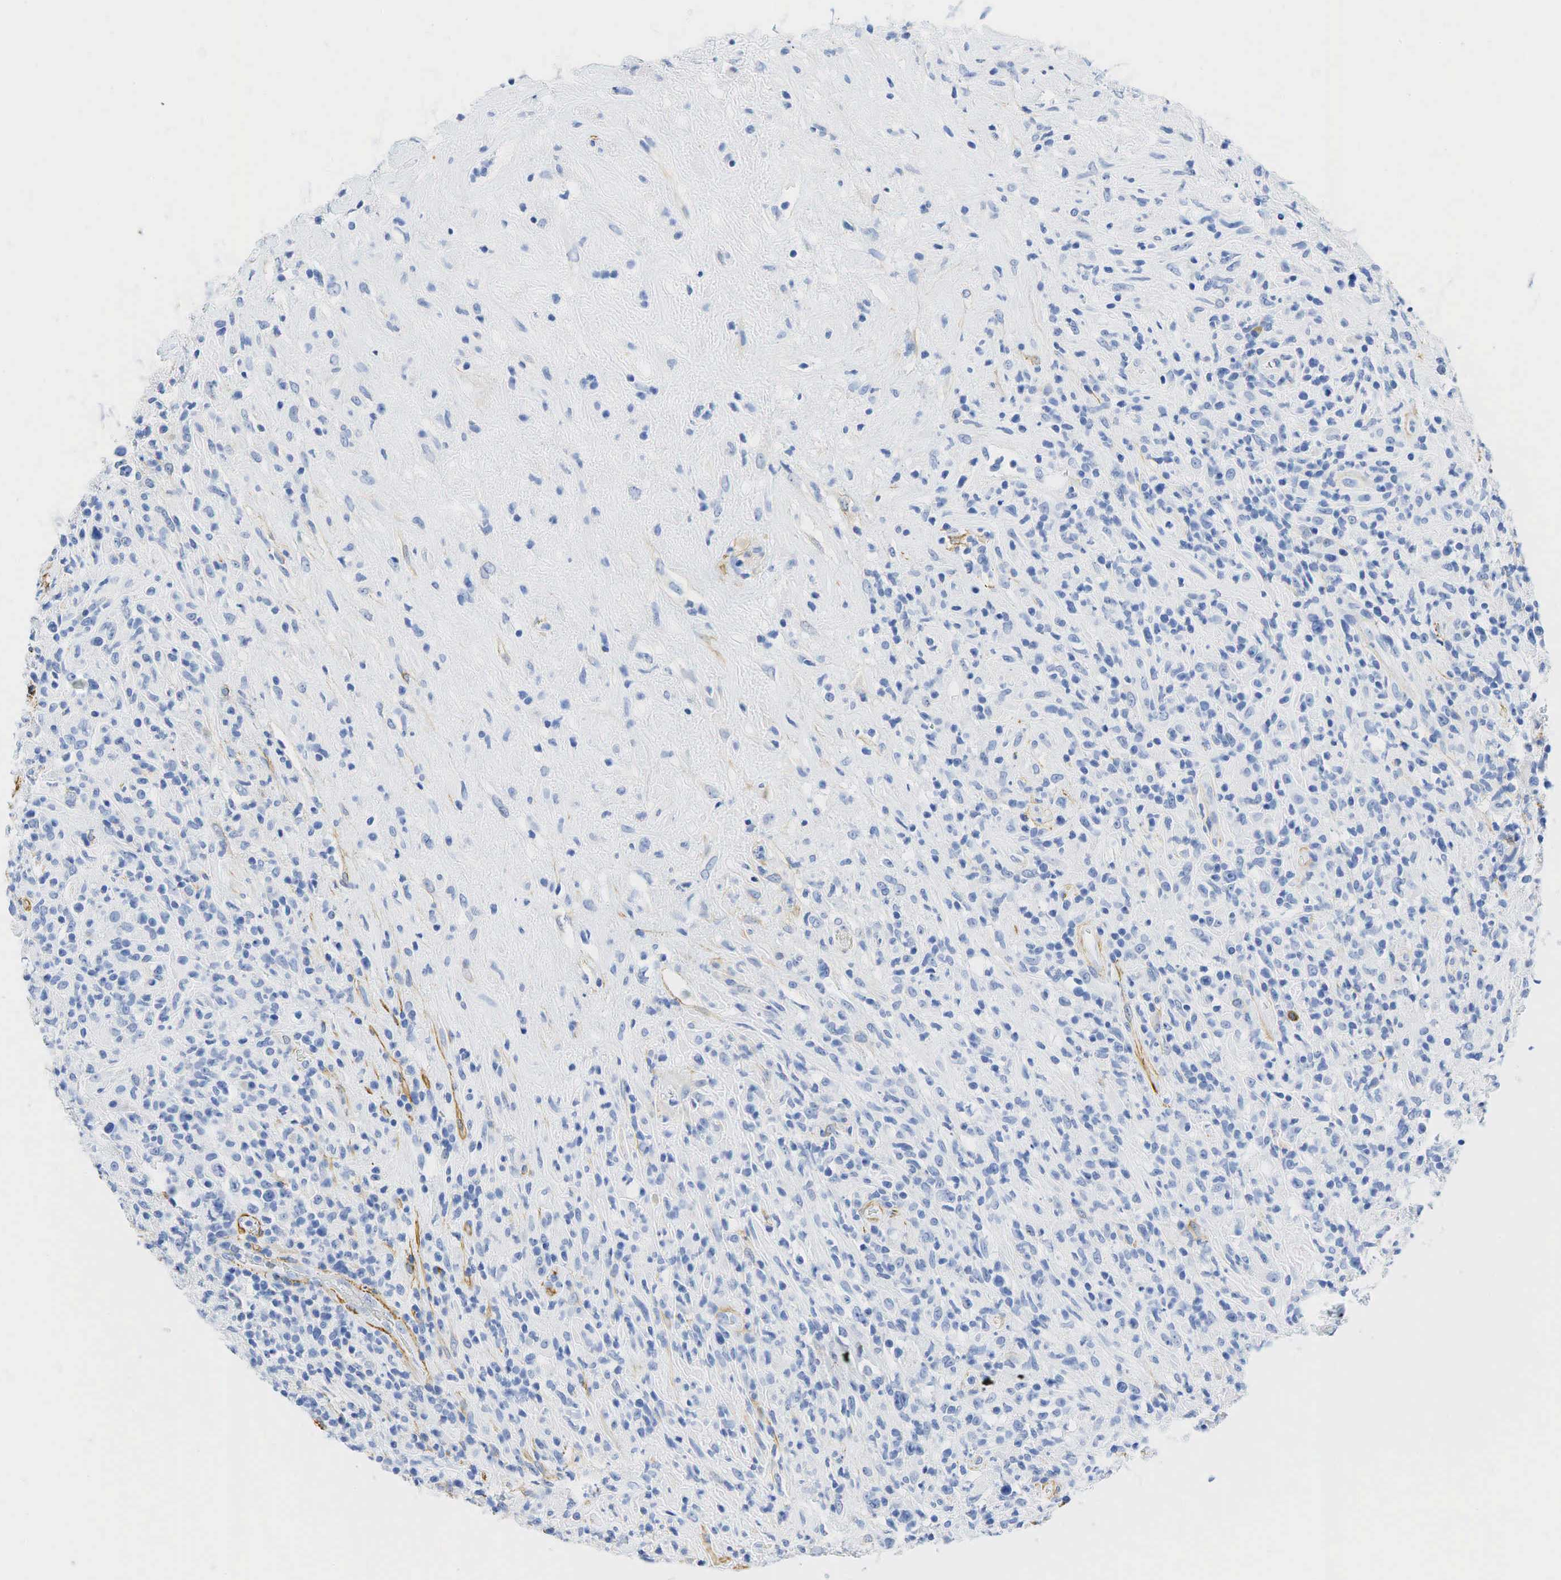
{"staining": {"intensity": "negative", "quantity": "none", "location": "none"}, "tissue": "lymphoma", "cell_type": "Tumor cells", "image_type": "cancer", "snomed": [{"axis": "morphology", "description": "Hodgkin's disease, NOS"}, {"axis": "topography", "description": "Lymph node"}], "caption": "DAB immunohistochemical staining of human Hodgkin's disease exhibits no significant expression in tumor cells.", "gene": "ACTA1", "patient": {"sex": "male", "age": 46}}